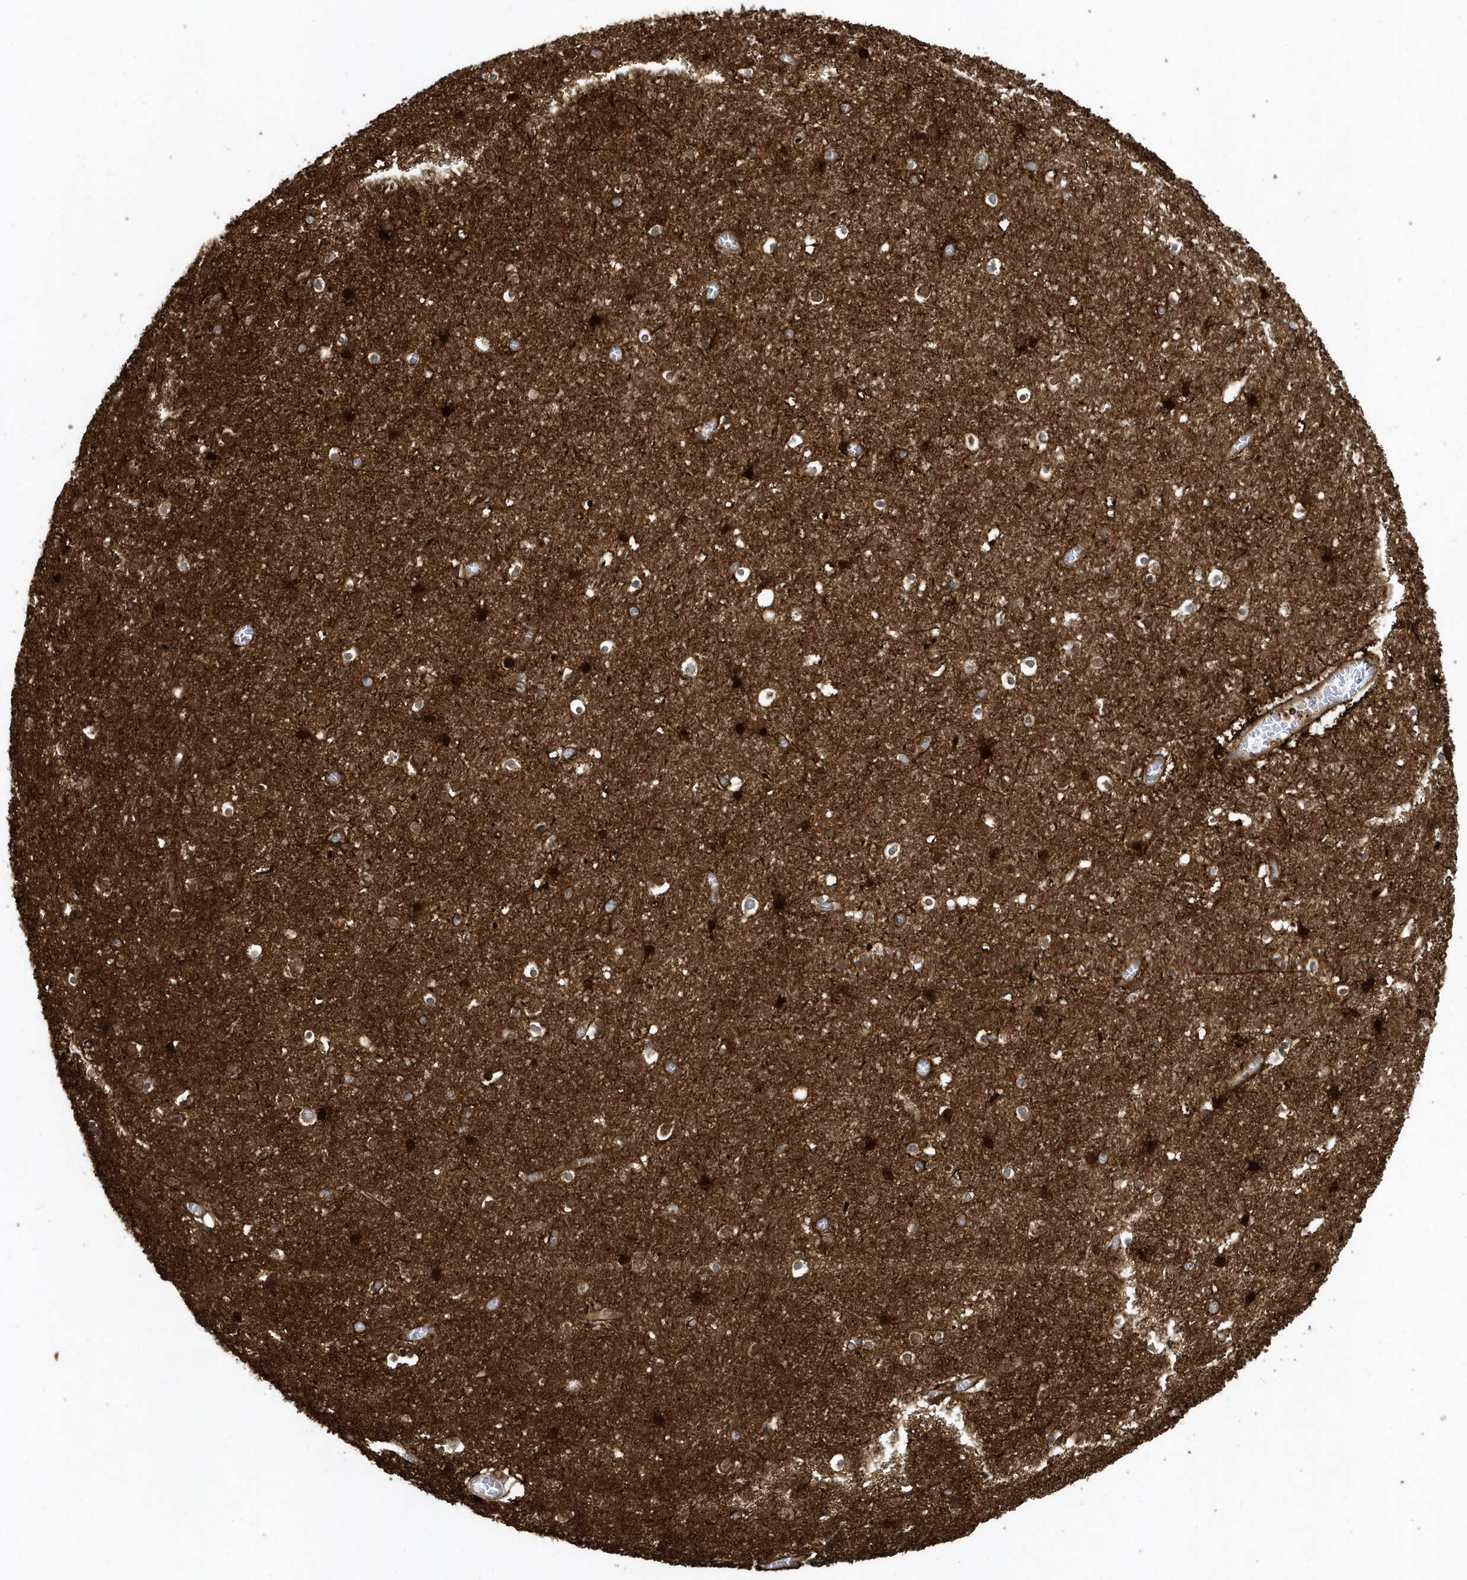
{"staining": {"intensity": "strong", "quantity": ">75%", "location": "cytoplasmic/membranous"}, "tissue": "cerebral cortex", "cell_type": "Endothelial cells", "image_type": "normal", "snomed": [{"axis": "morphology", "description": "Normal tissue, NOS"}, {"axis": "topography", "description": "Cerebral cortex"}], "caption": "A high amount of strong cytoplasmic/membranous positivity is seen in approximately >75% of endothelial cells in benign cerebral cortex. (DAB (3,3'-diaminobenzidine) = brown stain, brightfield microscopy at high magnification).", "gene": "CLCN6", "patient": {"sex": "female", "age": 64}}